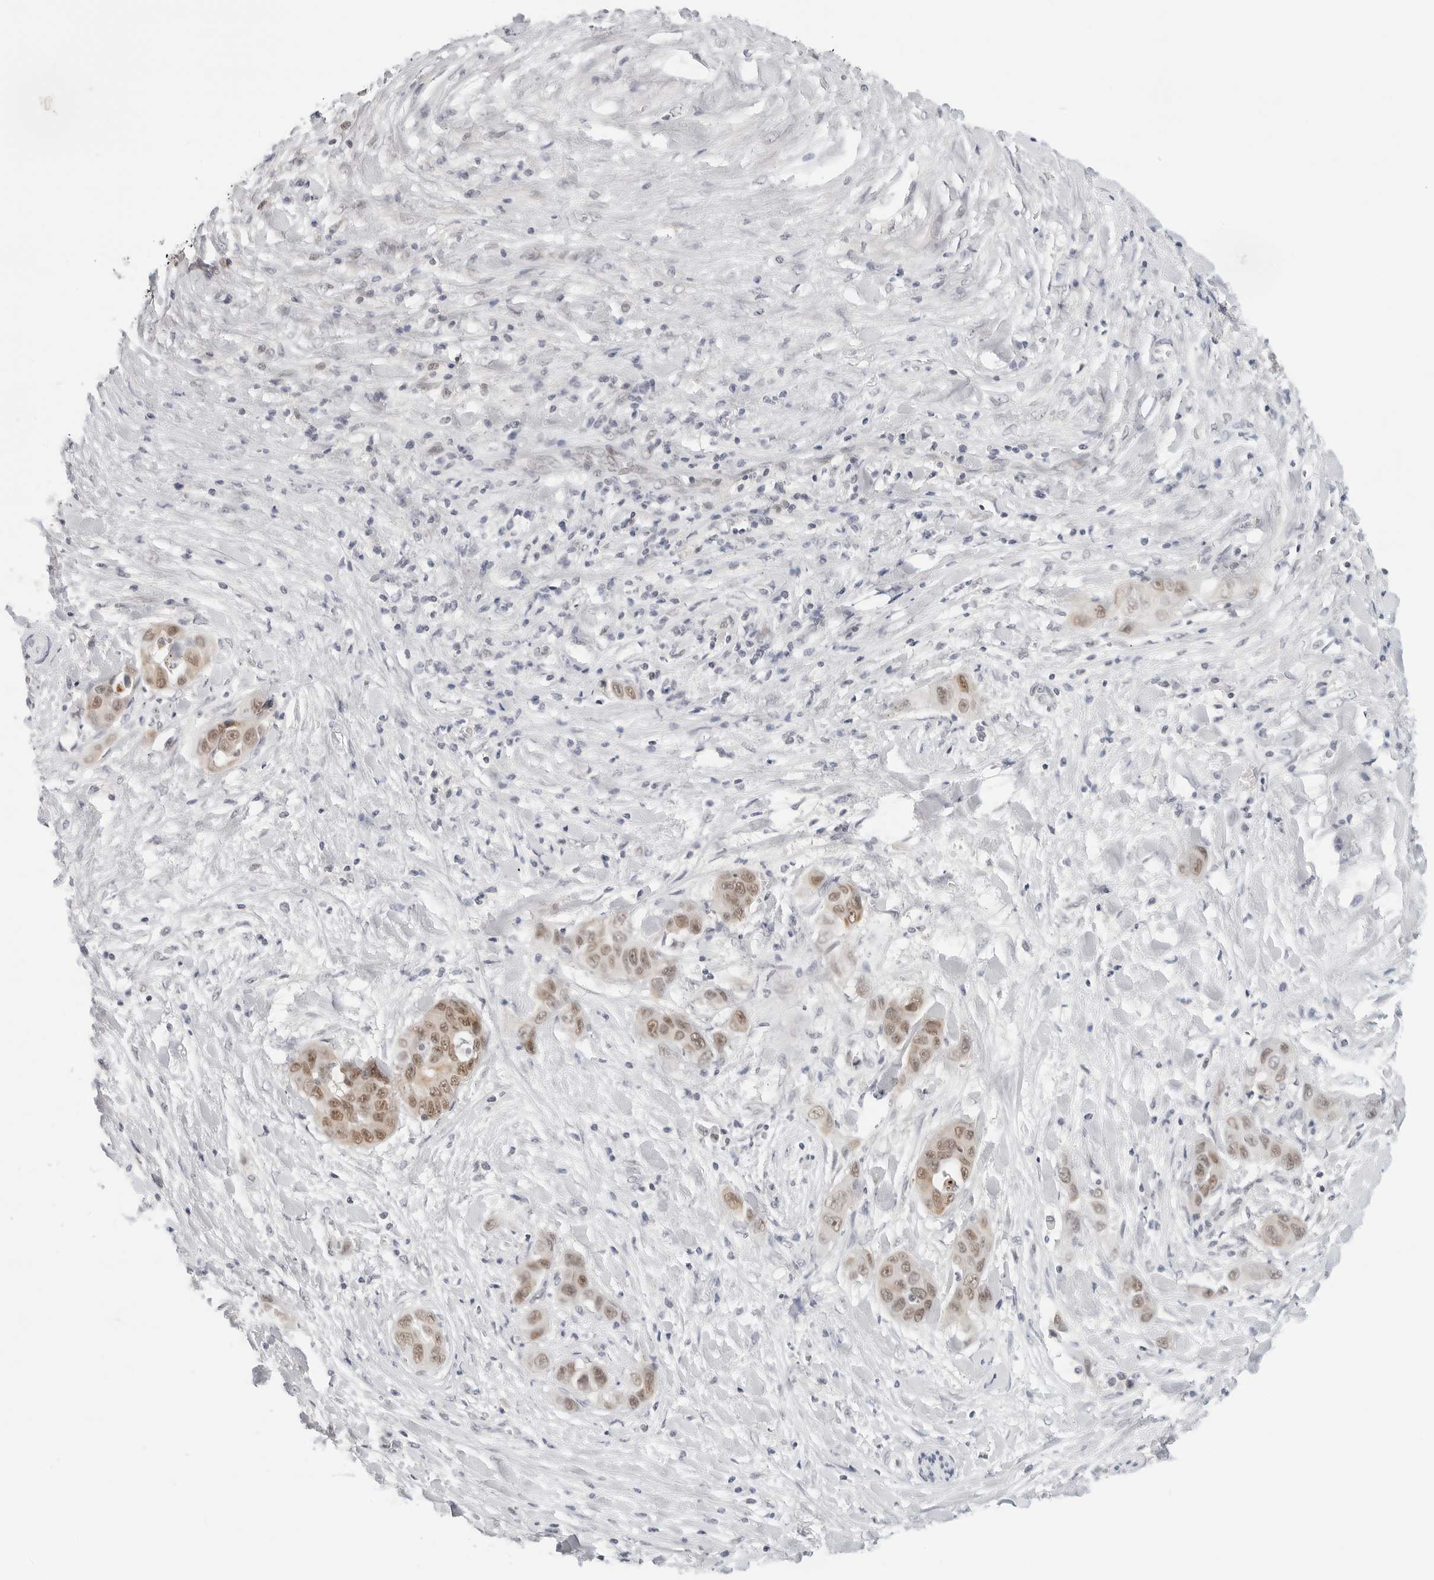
{"staining": {"intensity": "moderate", "quantity": ">75%", "location": "cytoplasmic/membranous,nuclear"}, "tissue": "liver cancer", "cell_type": "Tumor cells", "image_type": "cancer", "snomed": [{"axis": "morphology", "description": "Cholangiocarcinoma"}, {"axis": "topography", "description": "Liver"}], "caption": "Cholangiocarcinoma (liver) stained for a protein exhibits moderate cytoplasmic/membranous and nuclear positivity in tumor cells.", "gene": "TSEN2", "patient": {"sex": "female", "age": 52}}